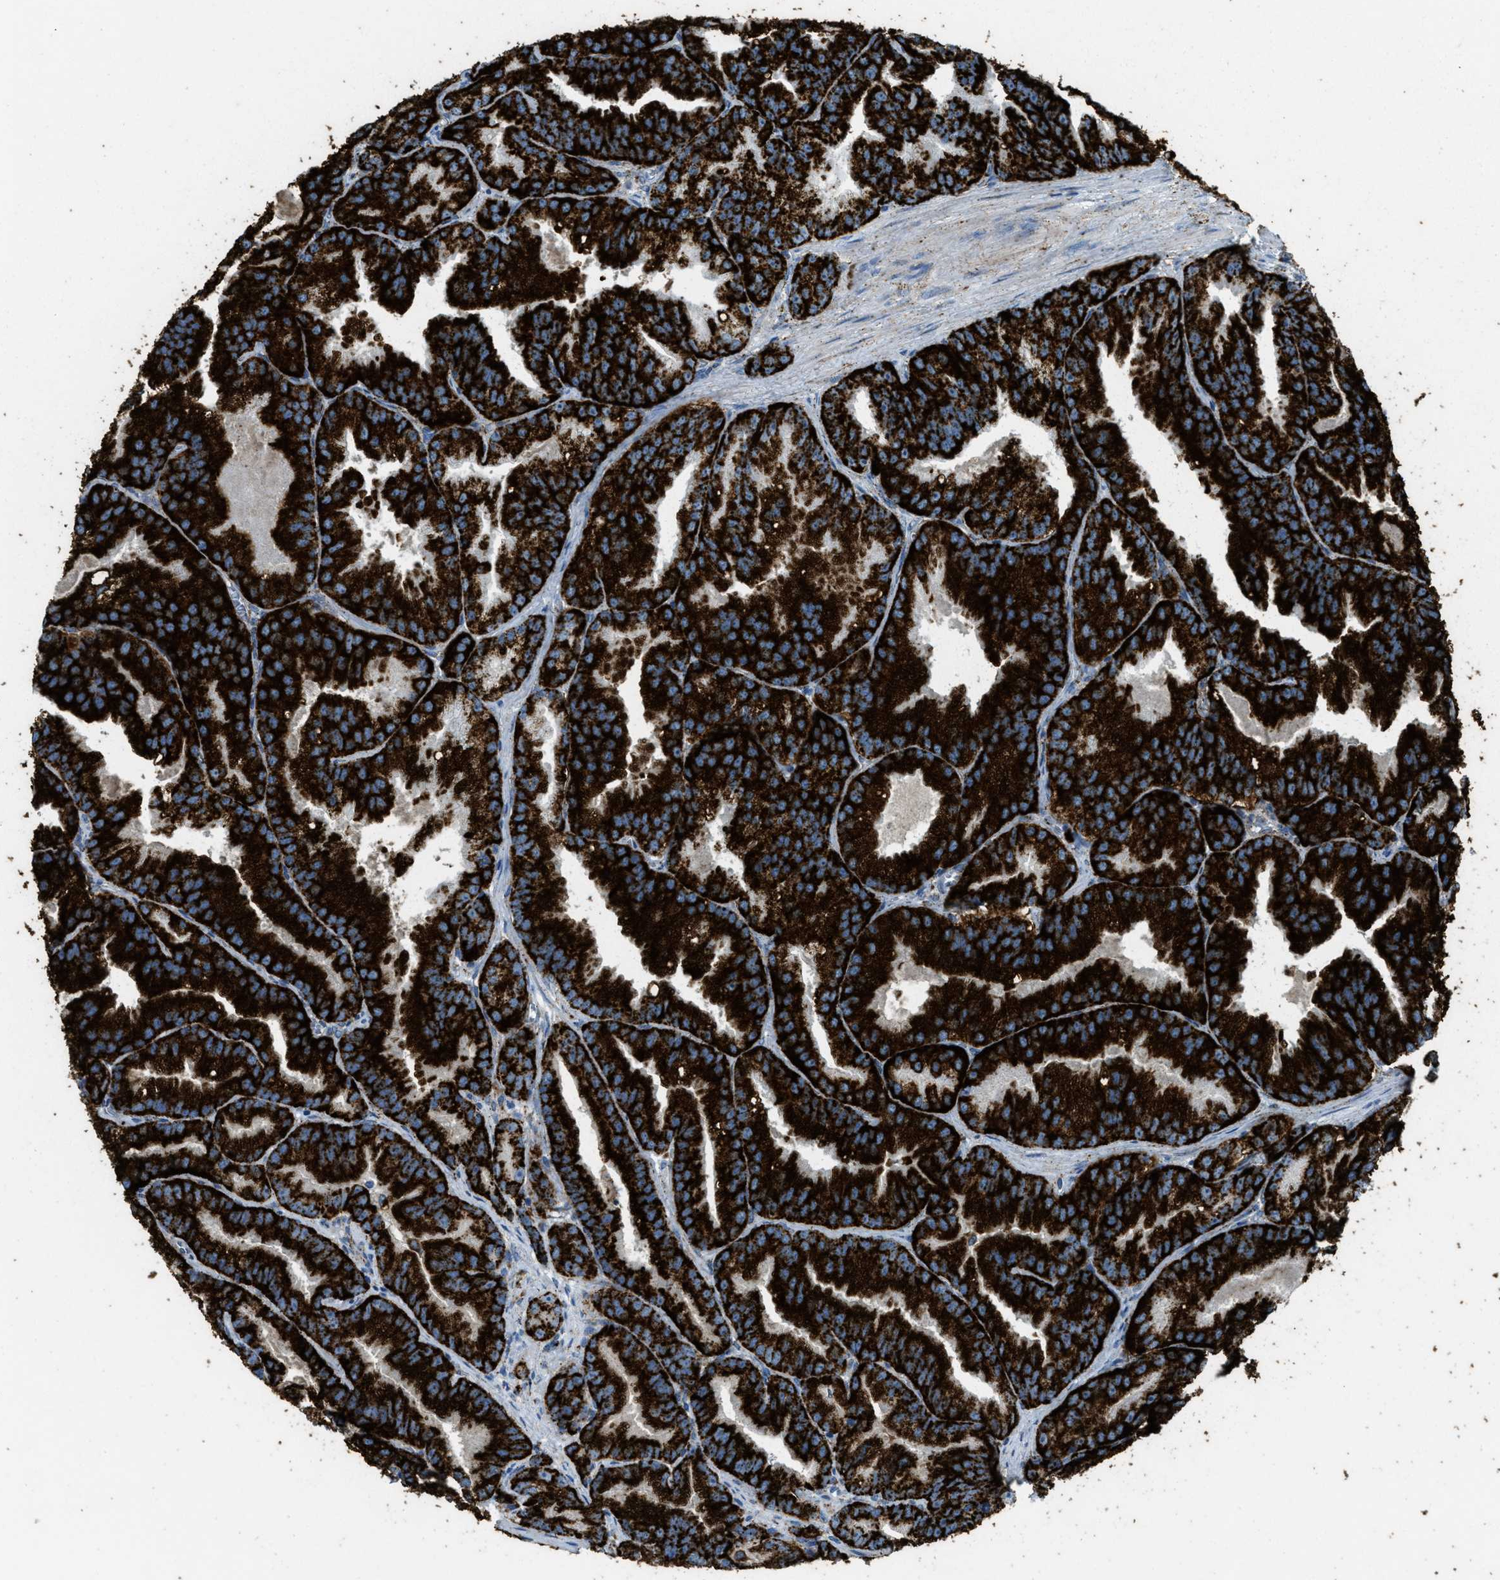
{"staining": {"intensity": "strong", "quantity": ">75%", "location": "cytoplasmic/membranous"}, "tissue": "prostate cancer", "cell_type": "Tumor cells", "image_type": "cancer", "snomed": [{"axis": "morphology", "description": "Adenocarcinoma, Low grade"}, {"axis": "topography", "description": "Prostate"}], "caption": "Protein staining displays strong cytoplasmic/membranous staining in approximately >75% of tumor cells in prostate low-grade adenocarcinoma.", "gene": "SCARB2", "patient": {"sex": "male", "age": 89}}